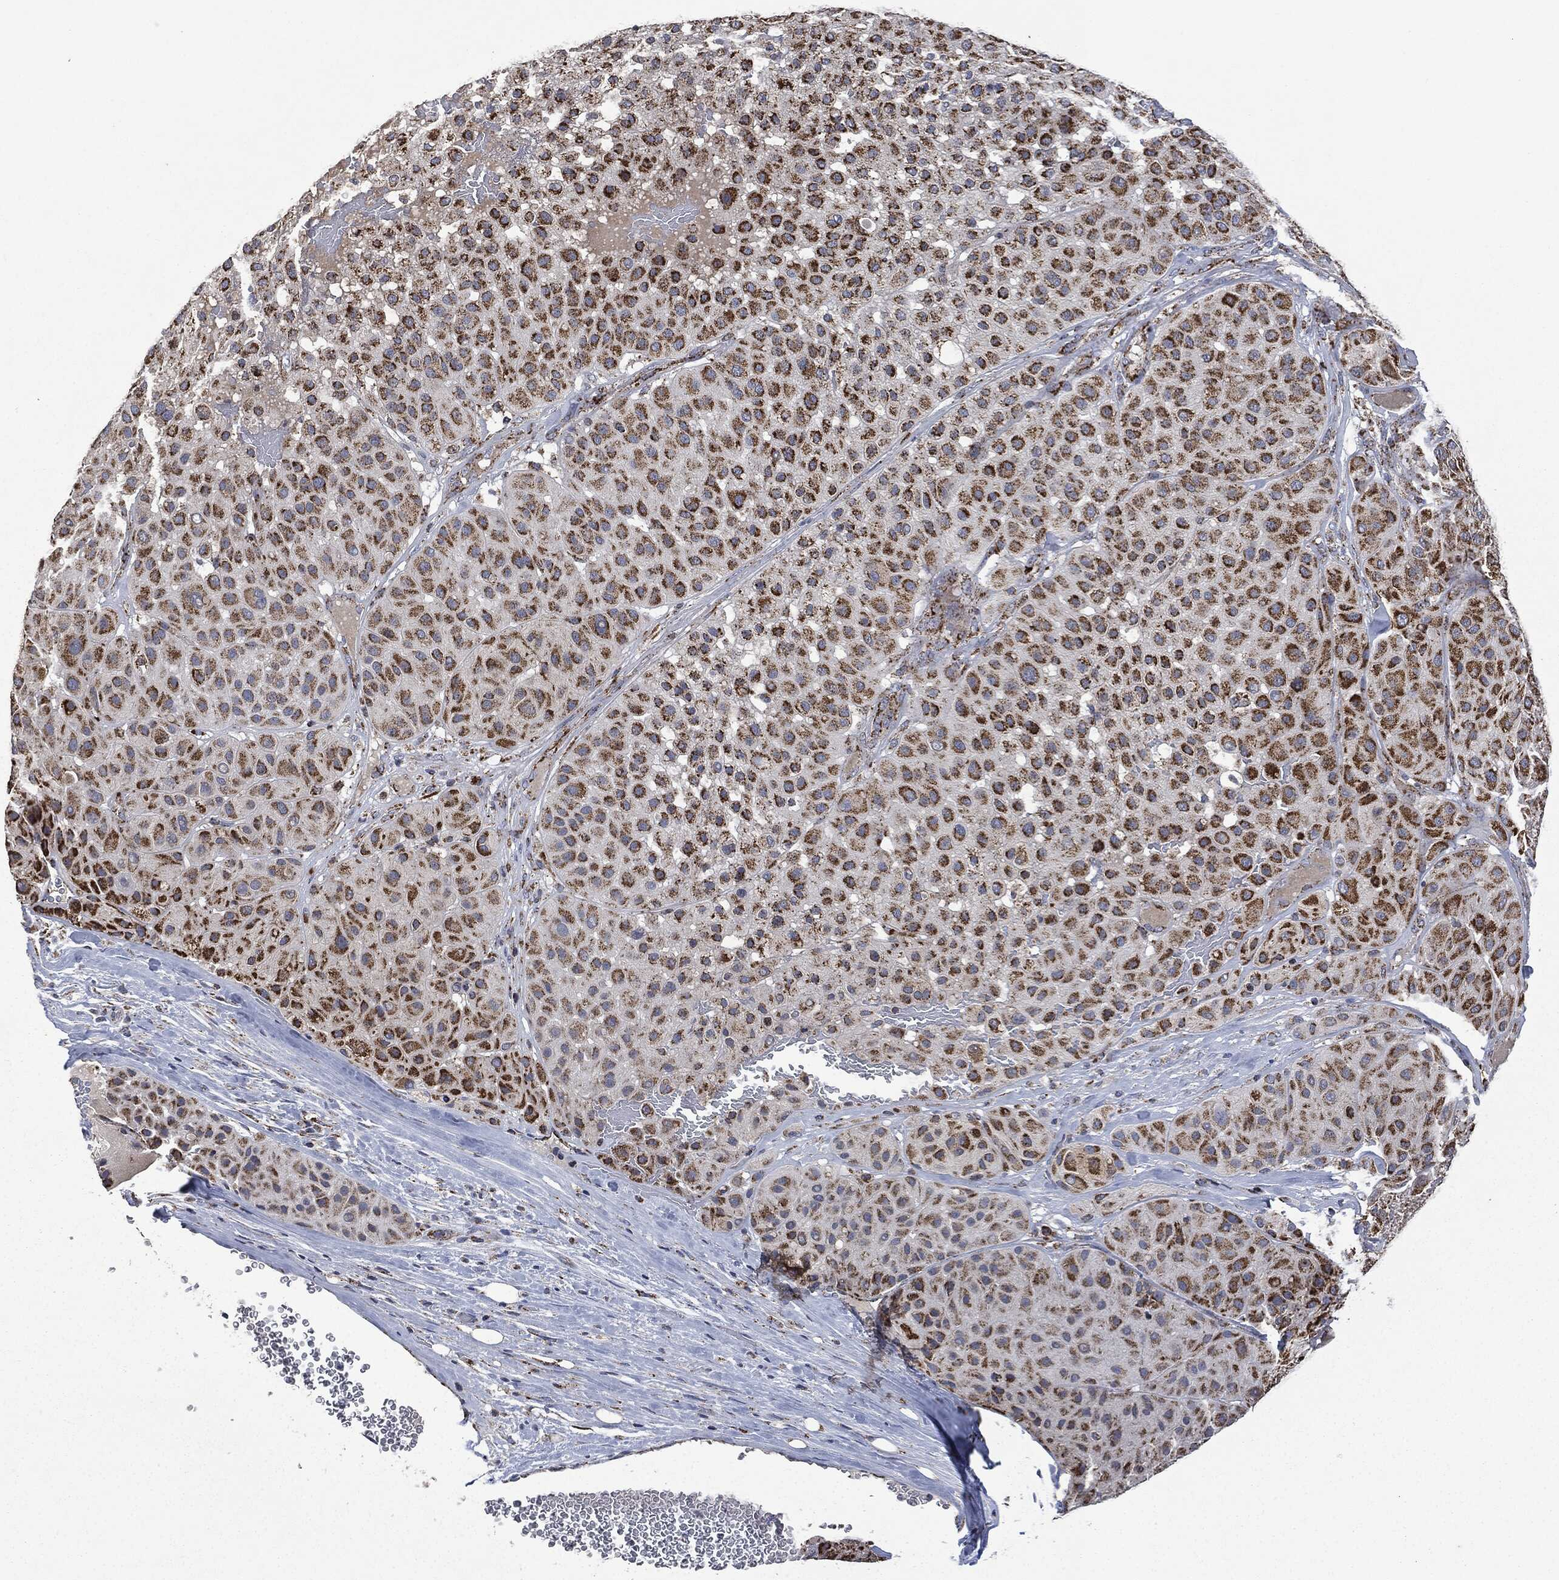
{"staining": {"intensity": "strong", "quantity": ">75%", "location": "cytoplasmic/membranous"}, "tissue": "melanoma", "cell_type": "Tumor cells", "image_type": "cancer", "snomed": [{"axis": "morphology", "description": "Malignant melanoma, Metastatic site"}, {"axis": "topography", "description": "Smooth muscle"}], "caption": "Melanoma tissue exhibits strong cytoplasmic/membranous expression in about >75% of tumor cells, visualized by immunohistochemistry.", "gene": "RYK", "patient": {"sex": "male", "age": 41}}